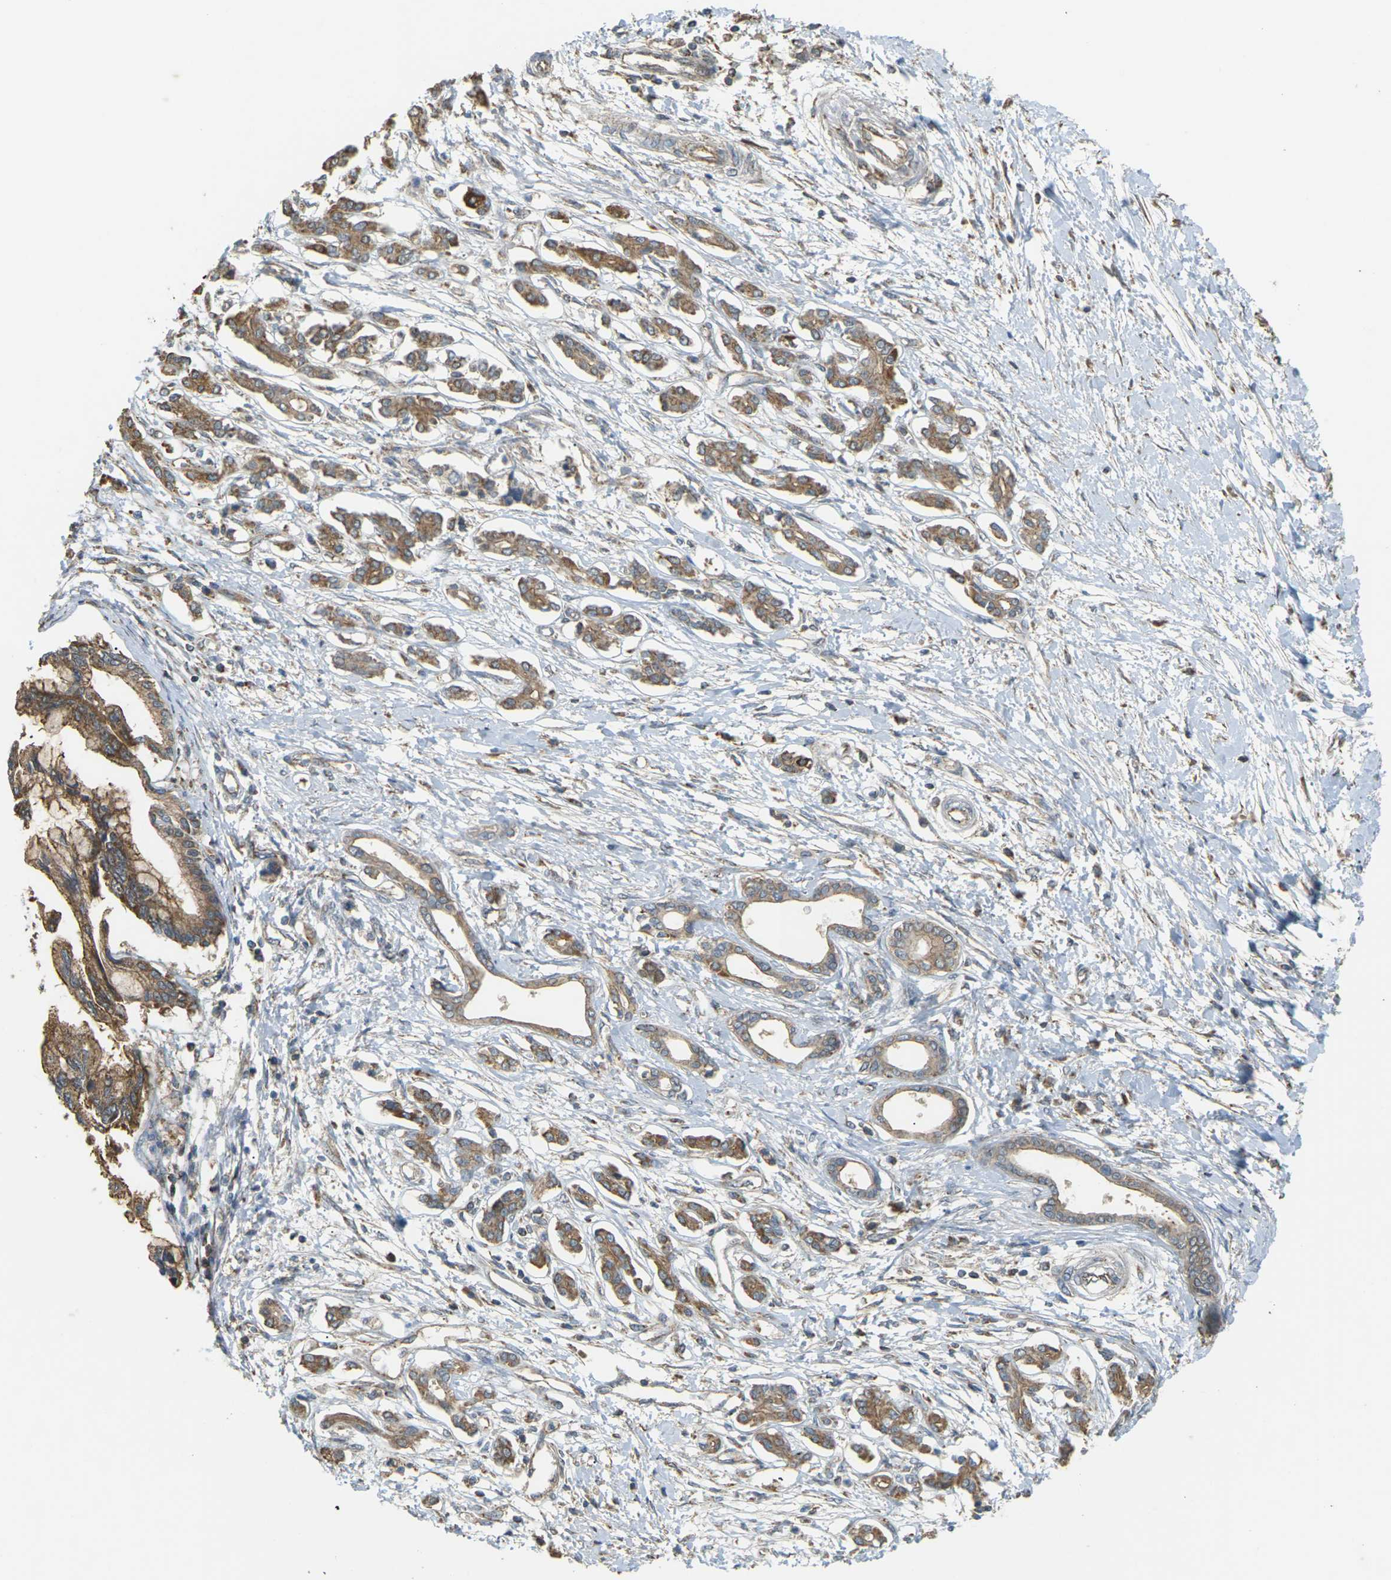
{"staining": {"intensity": "moderate", "quantity": ">75%", "location": "cytoplasmic/membranous"}, "tissue": "pancreatic cancer", "cell_type": "Tumor cells", "image_type": "cancer", "snomed": [{"axis": "morphology", "description": "Adenocarcinoma, NOS"}, {"axis": "topography", "description": "Pancreas"}], "caption": "The photomicrograph shows staining of pancreatic cancer, revealing moderate cytoplasmic/membranous protein positivity (brown color) within tumor cells. The staining was performed using DAB (3,3'-diaminobenzidine) to visualize the protein expression in brown, while the nuclei were stained in blue with hematoxylin (Magnification: 20x).", "gene": "KSR1", "patient": {"sex": "male", "age": 56}}